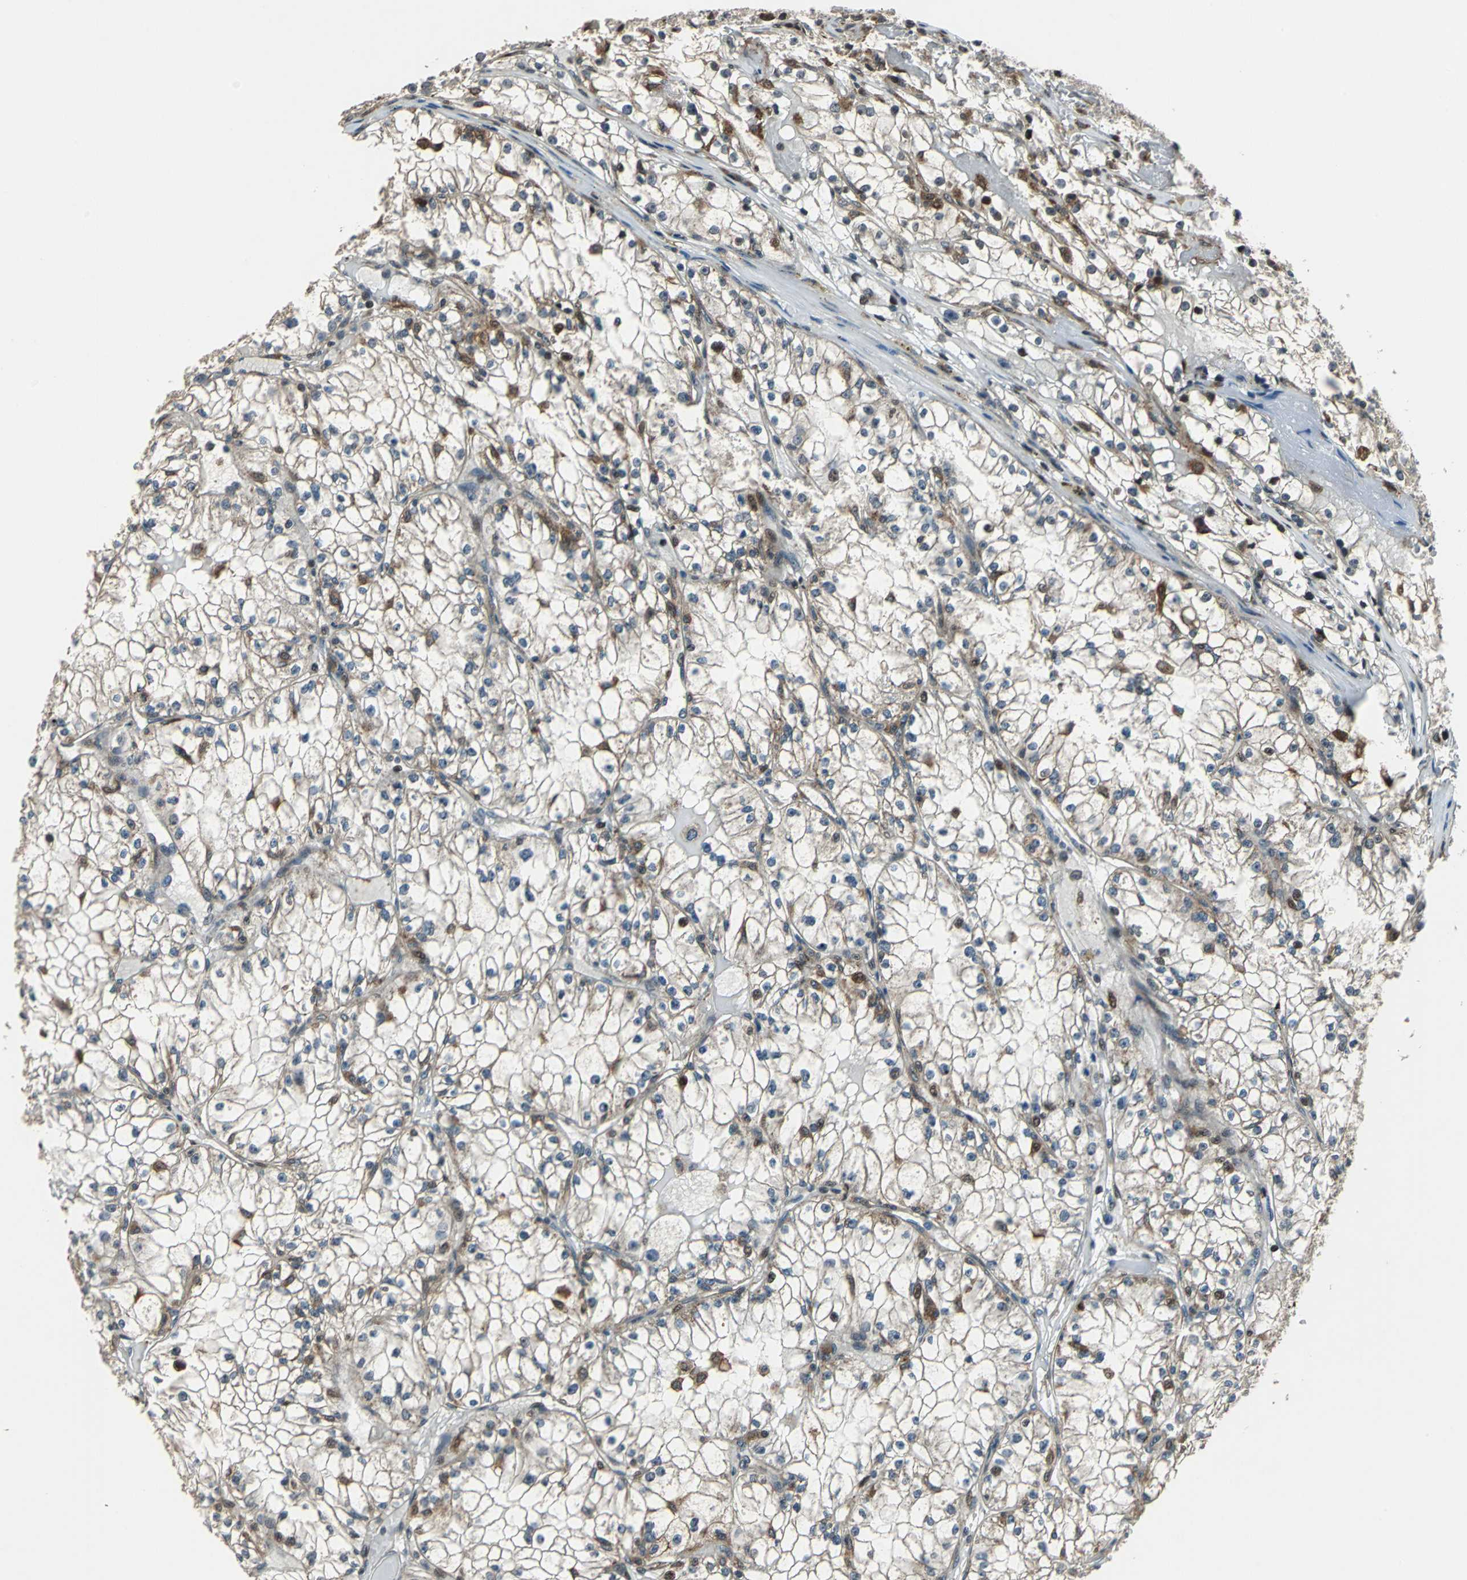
{"staining": {"intensity": "moderate", "quantity": "<25%", "location": "cytoplasmic/membranous"}, "tissue": "renal cancer", "cell_type": "Tumor cells", "image_type": "cancer", "snomed": [{"axis": "morphology", "description": "Adenocarcinoma, NOS"}, {"axis": "topography", "description": "Kidney"}], "caption": "High-magnification brightfield microscopy of renal adenocarcinoma stained with DAB (3,3'-diaminobenzidine) (brown) and counterstained with hematoxylin (blue). tumor cells exhibit moderate cytoplasmic/membranous positivity is present in approximately<25% of cells.", "gene": "AATF", "patient": {"sex": "male", "age": 56}}